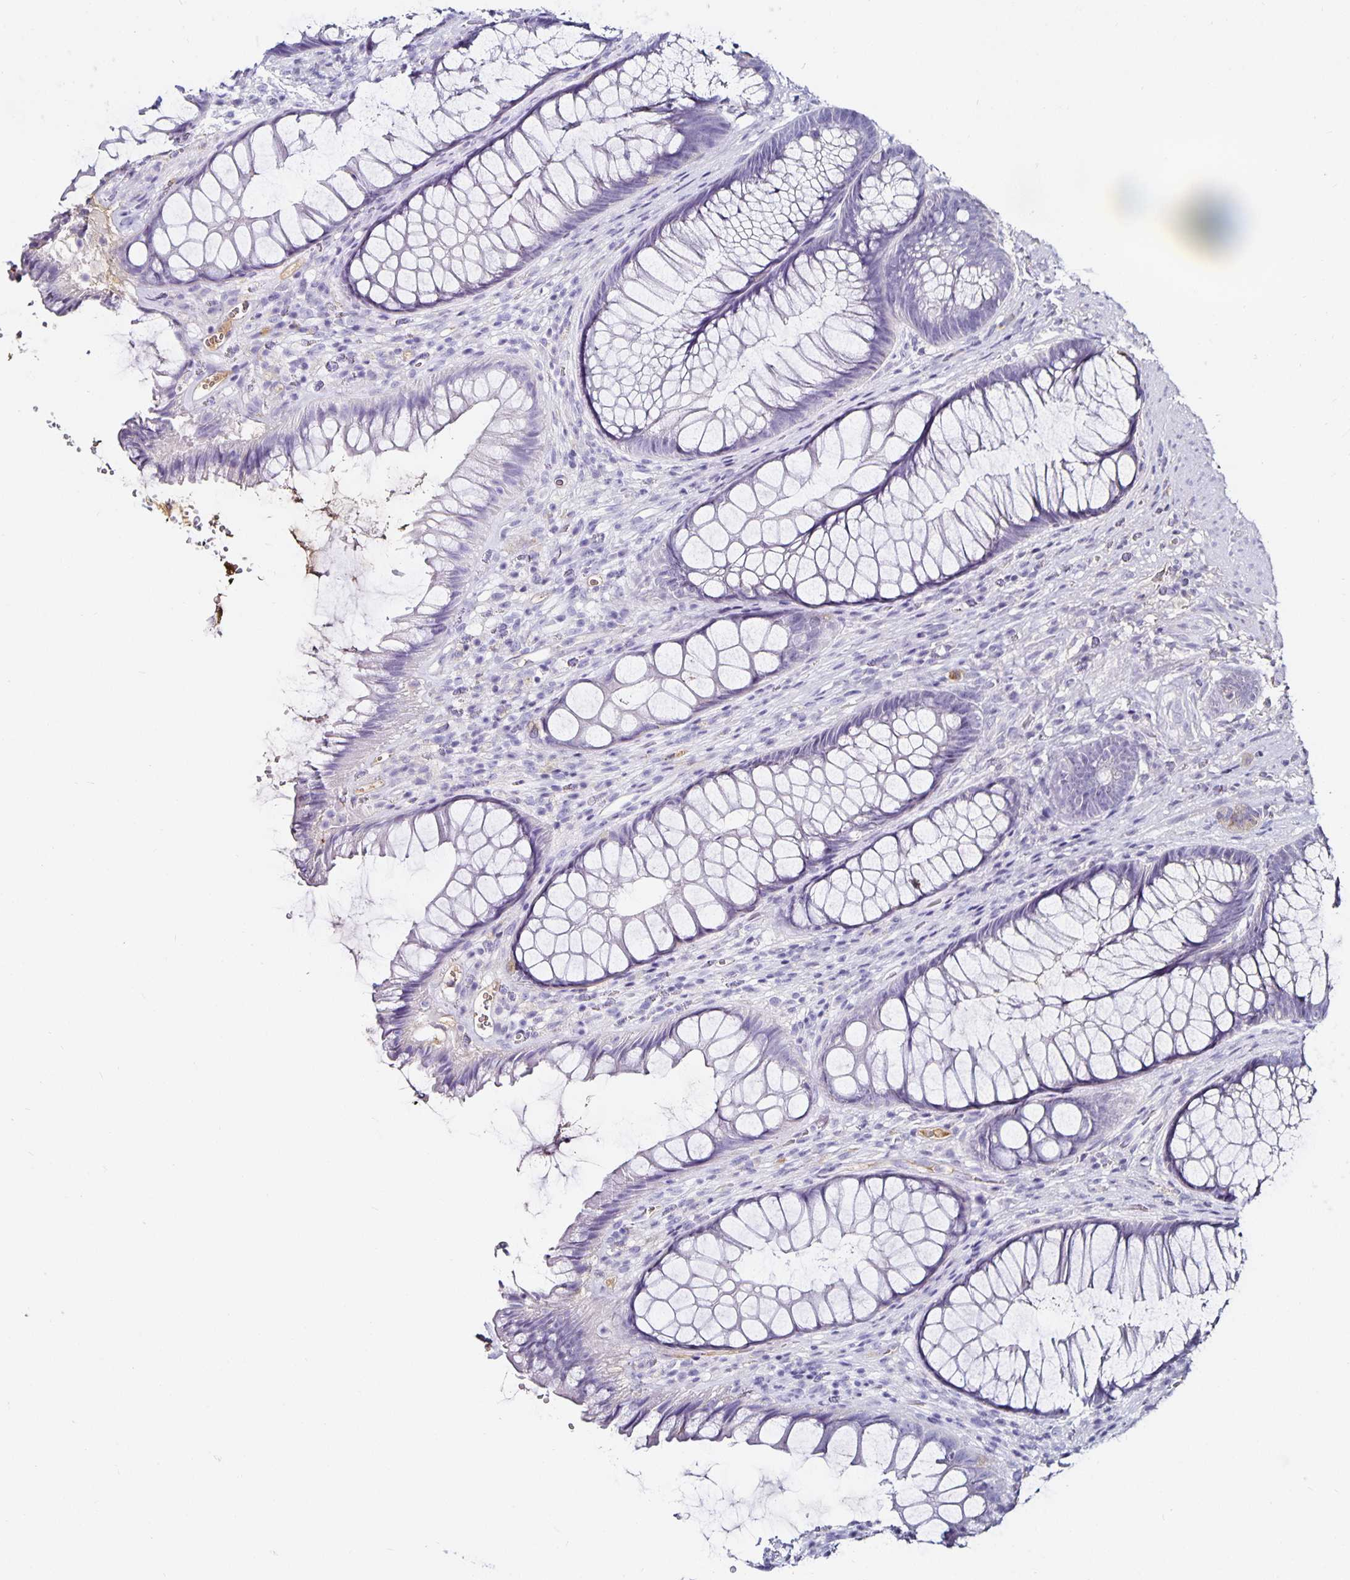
{"staining": {"intensity": "negative", "quantity": "none", "location": "none"}, "tissue": "rectum", "cell_type": "Glandular cells", "image_type": "normal", "snomed": [{"axis": "morphology", "description": "Normal tissue, NOS"}, {"axis": "topography", "description": "Rectum"}], "caption": "DAB (3,3'-diaminobenzidine) immunohistochemical staining of unremarkable human rectum reveals no significant staining in glandular cells.", "gene": "TTR", "patient": {"sex": "male", "age": 53}}